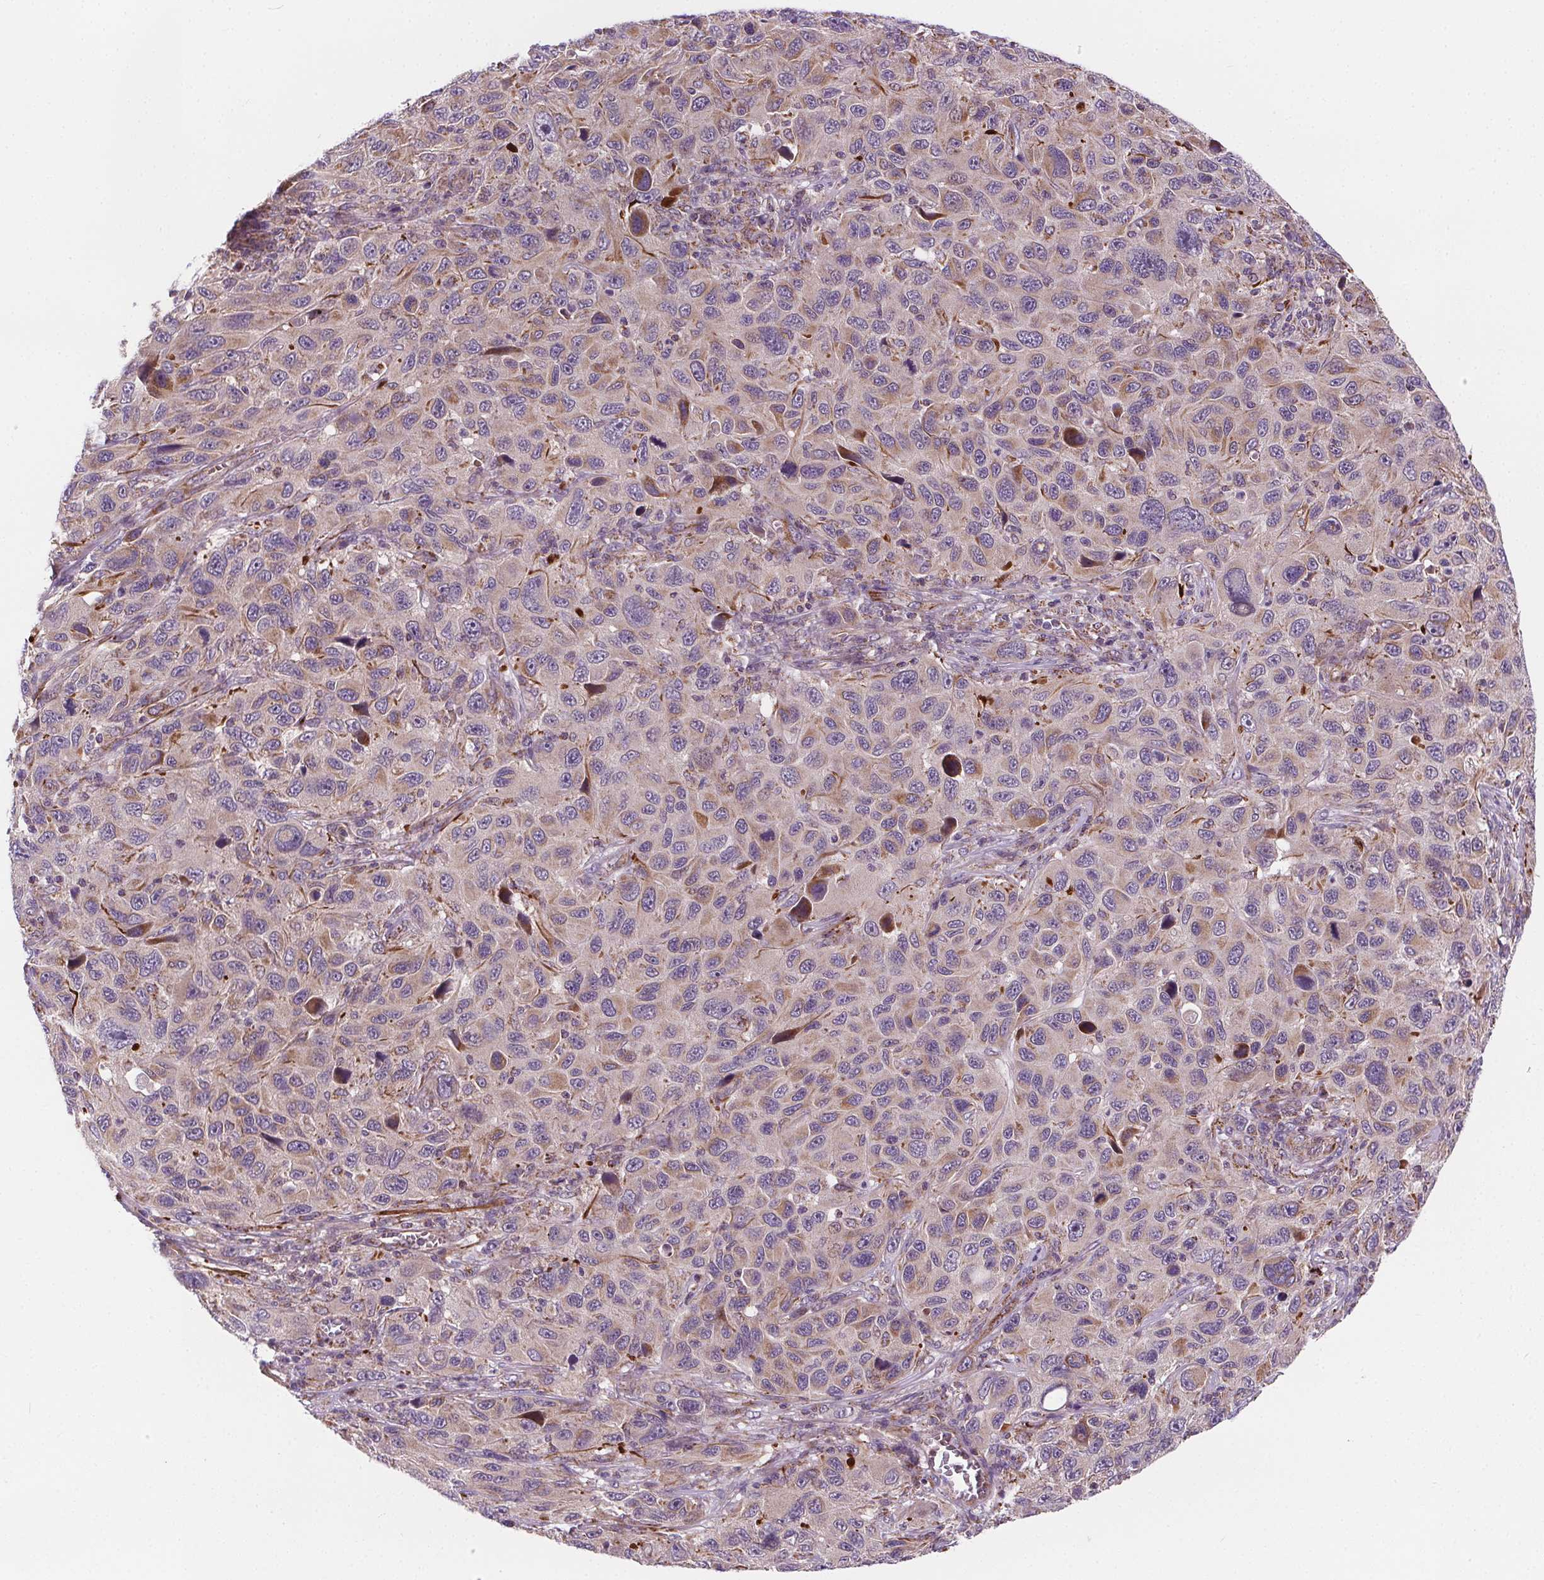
{"staining": {"intensity": "moderate", "quantity": "<25%", "location": "cytoplasmic/membranous"}, "tissue": "melanoma", "cell_type": "Tumor cells", "image_type": "cancer", "snomed": [{"axis": "morphology", "description": "Malignant melanoma, NOS"}, {"axis": "topography", "description": "Skin"}], "caption": "Melanoma was stained to show a protein in brown. There is low levels of moderate cytoplasmic/membranous positivity in approximately <25% of tumor cells.", "gene": "GOLT1B", "patient": {"sex": "male", "age": 53}}